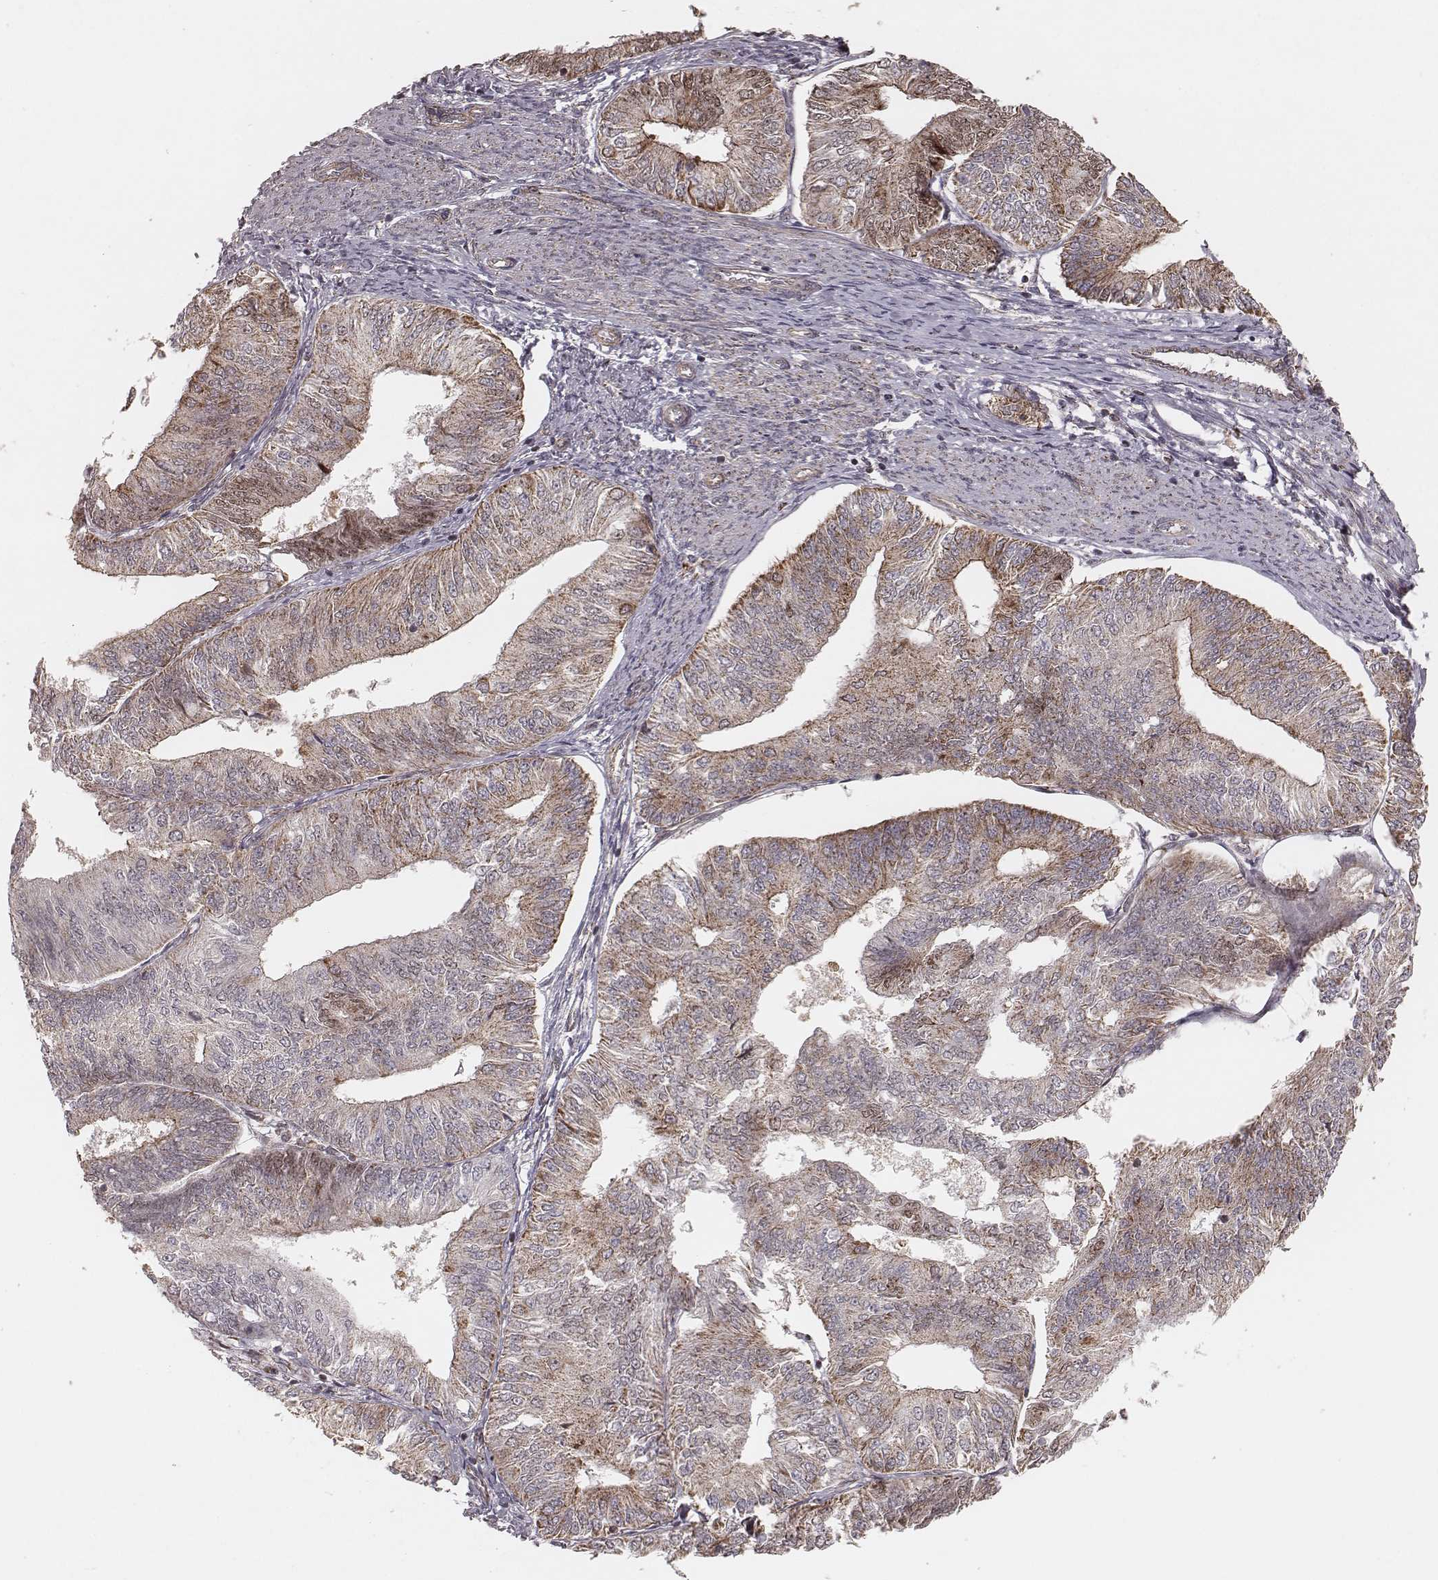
{"staining": {"intensity": "weak", "quantity": "25%-75%", "location": "cytoplasmic/membranous"}, "tissue": "endometrial cancer", "cell_type": "Tumor cells", "image_type": "cancer", "snomed": [{"axis": "morphology", "description": "Adenocarcinoma, NOS"}, {"axis": "topography", "description": "Endometrium"}], "caption": "Endometrial cancer (adenocarcinoma) stained with DAB (3,3'-diaminobenzidine) immunohistochemistry reveals low levels of weak cytoplasmic/membranous positivity in approximately 25%-75% of tumor cells.", "gene": "NDUFA7", "patient": {"sex": "female", "age": 58}}